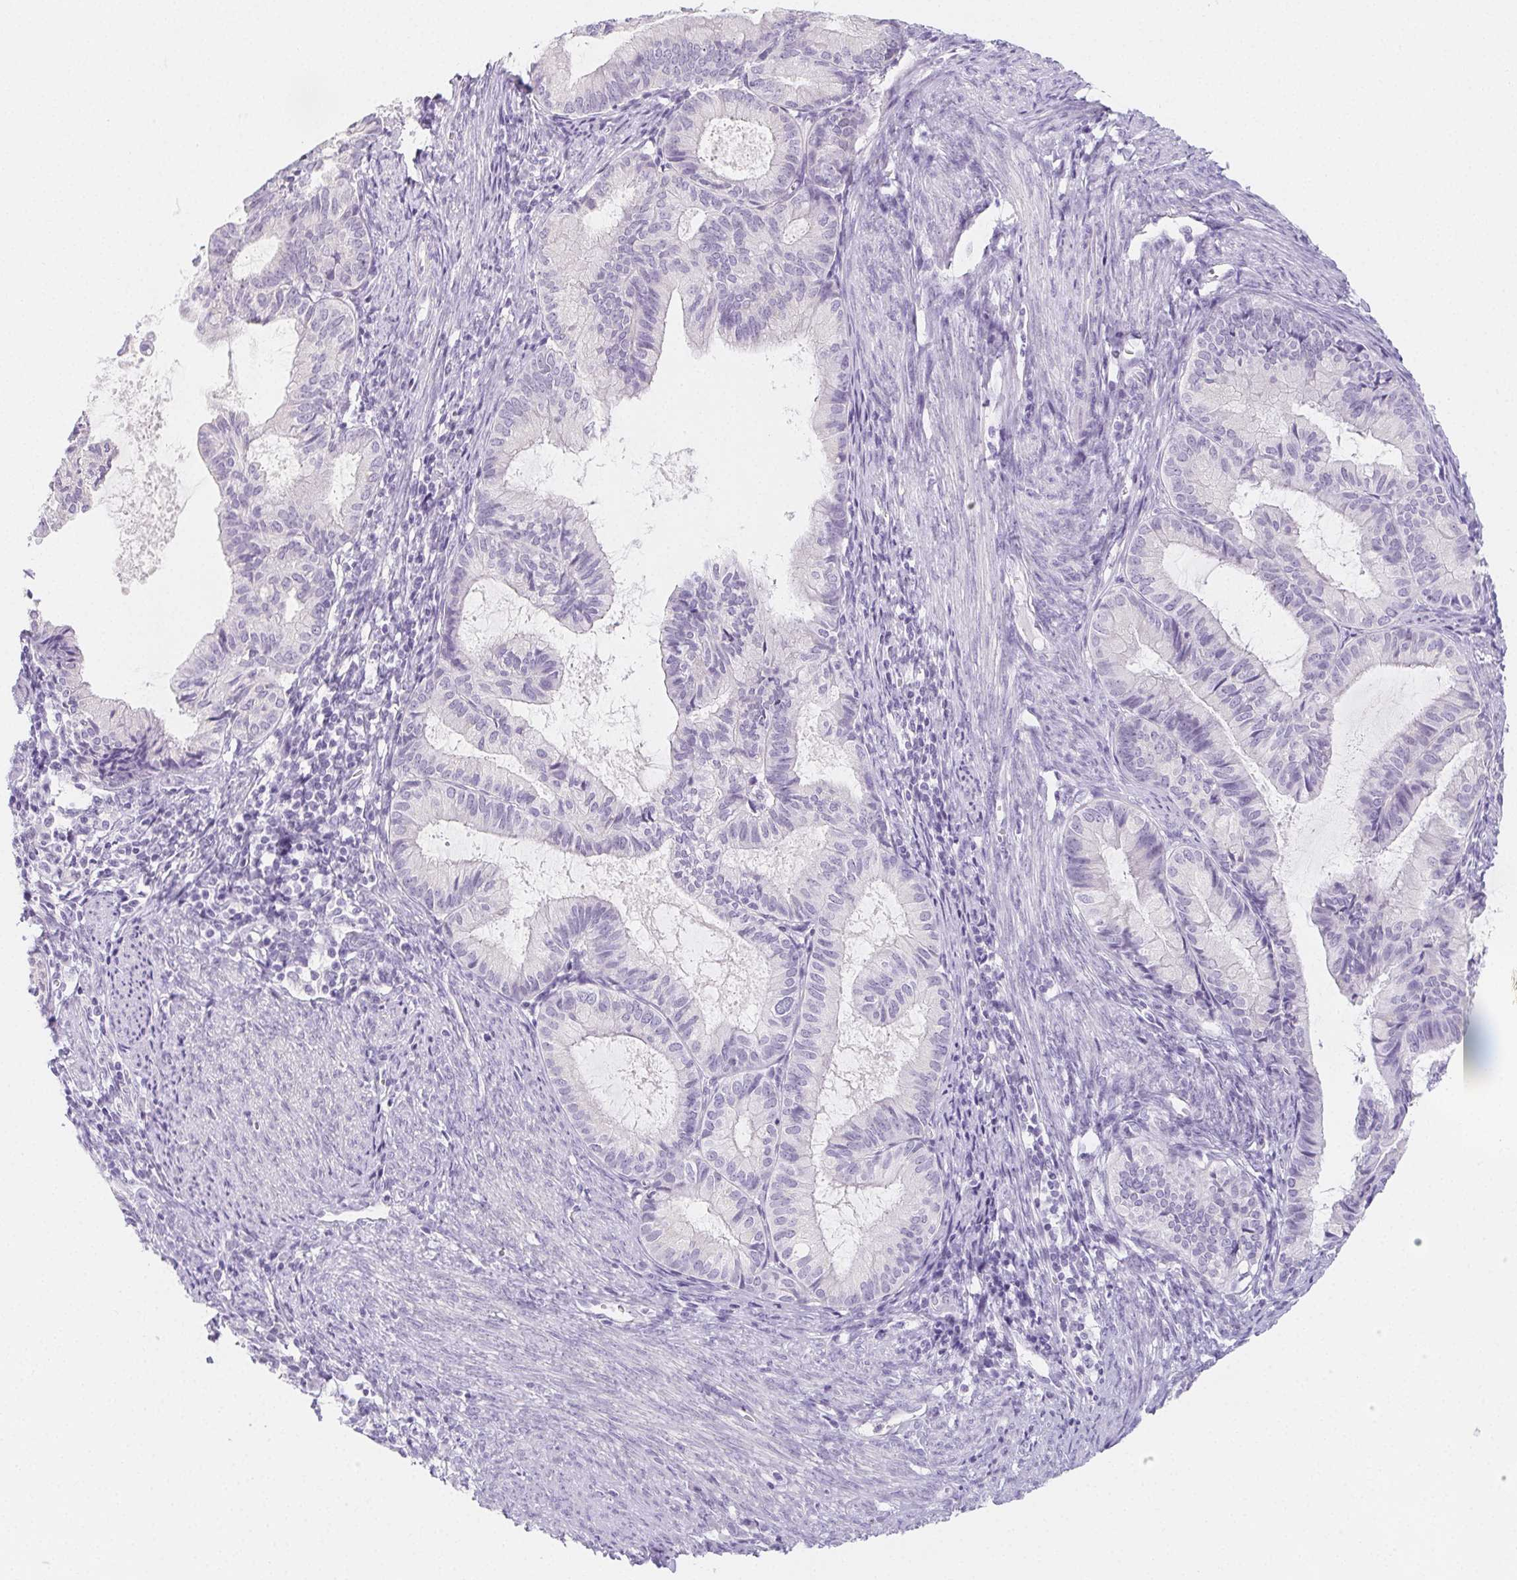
{"staining": {"intensity": "negative", "quantity": "none", "location": "none"}, "tissue": "endometrial cancer", "cell_type": "Tumor cells", "image_type": "cancer", "snomed": [{"axis": "morphology", "description": "Adenocarcinoma, NOS"}, {"axis": "topography", "description": "Endometrium"}], "caption": "Human adenocarcinoma (endometrial) stained for a protein using IHC displays no staining in tumor cells.", "gene": "ZBBX", "patient": {"sex": "female", "age": 86}}